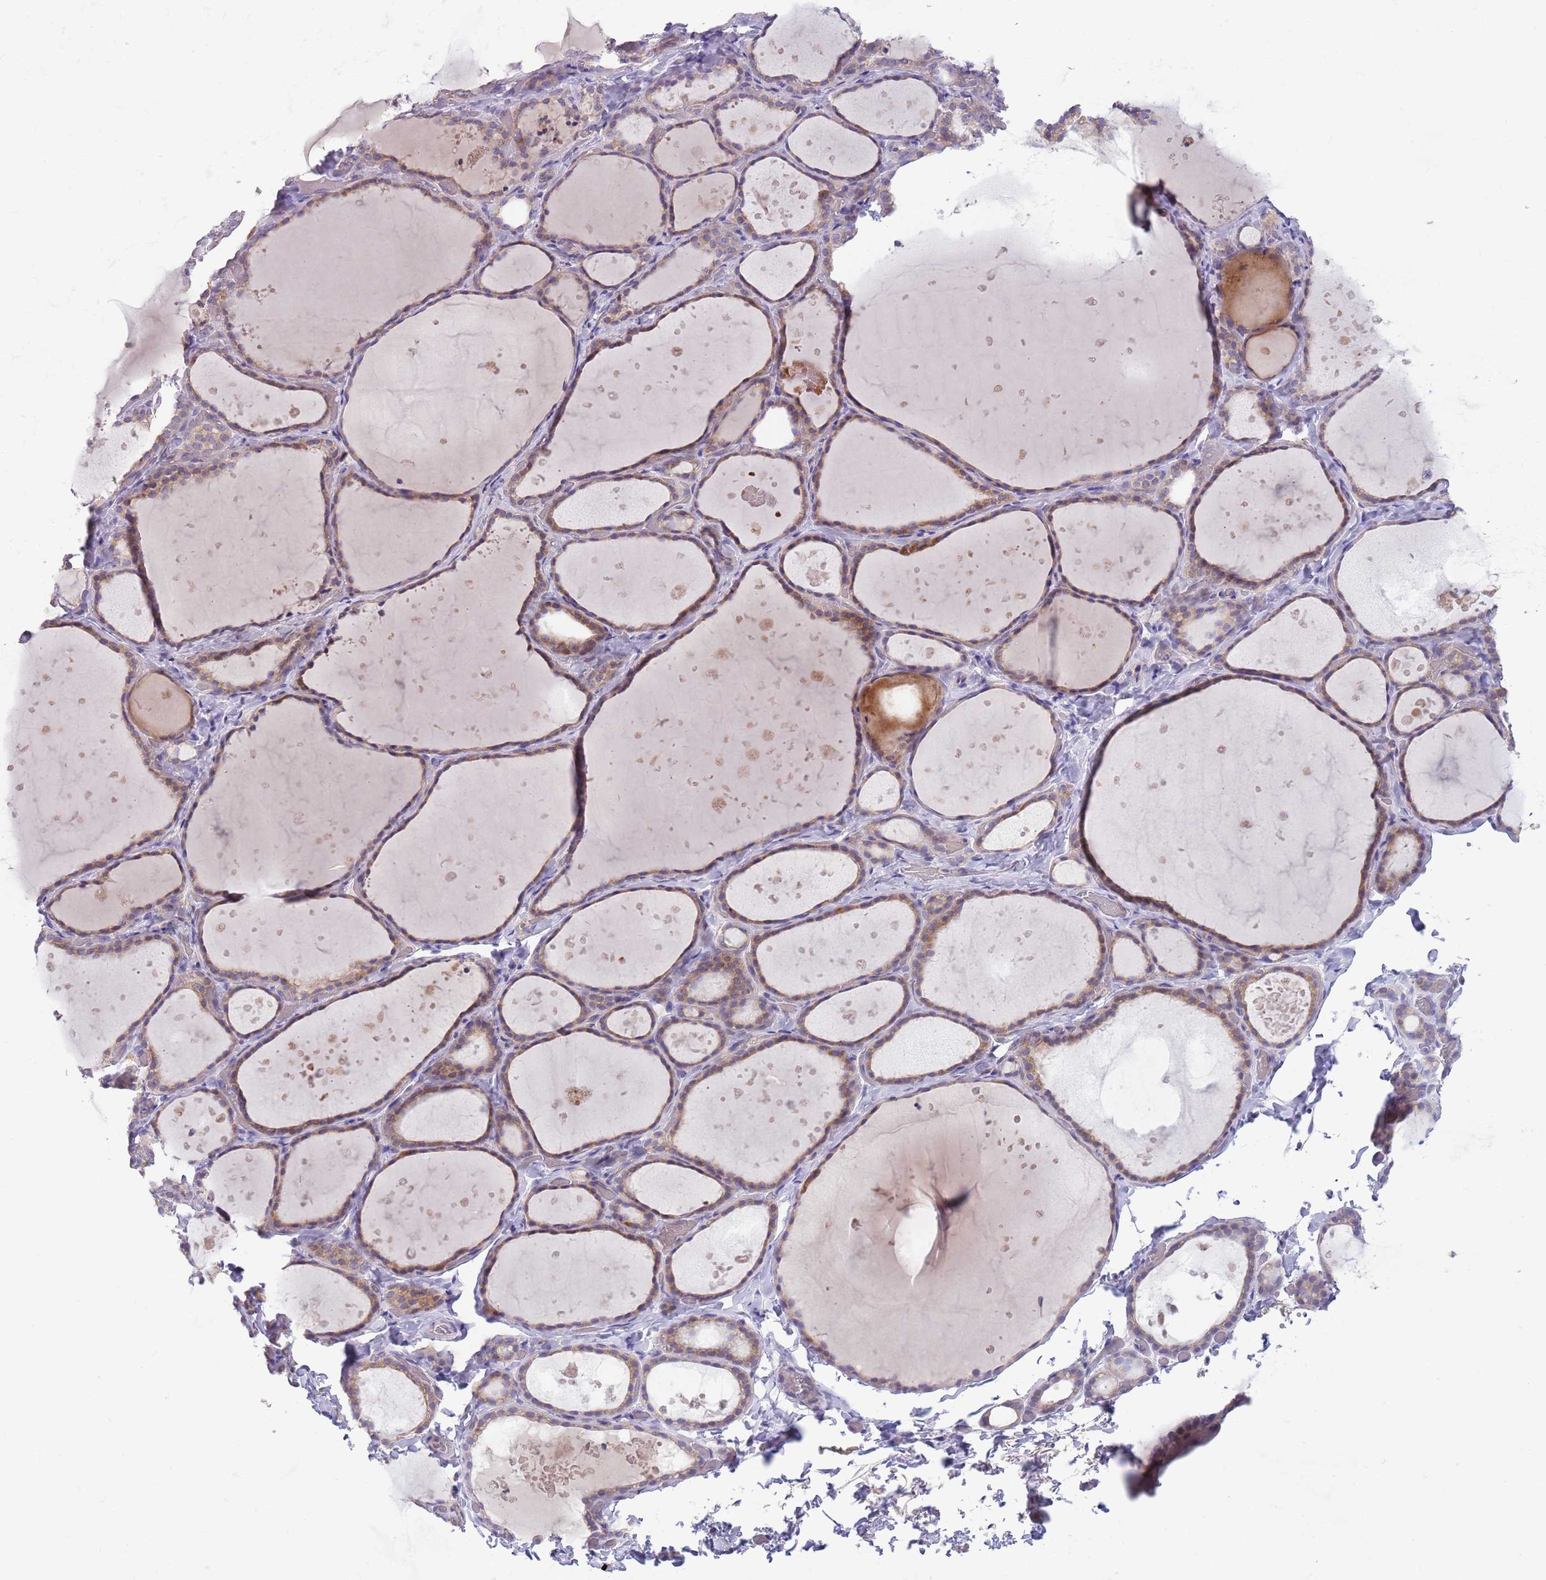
{"staining": {"intensity": "weak", "quantity": ">75%", "location": "cytoplasmic/membranous"}, "tissue": "thyroid gland", "cell_type": "Glandular cells", "image_type": "normal", "snomed": [{"axis": "morphology", "description": "Normal tissue, NOS"}, {"axis": "topography", "description": "Thyroid gland"}], "caption": "Unremarkable thyroid gland reveals weak cytoplasmic/membranous staining in approximately >75% of glandular cells.", "gene": "DDHD1", "patient": {"sex": "female", "age": 44}}